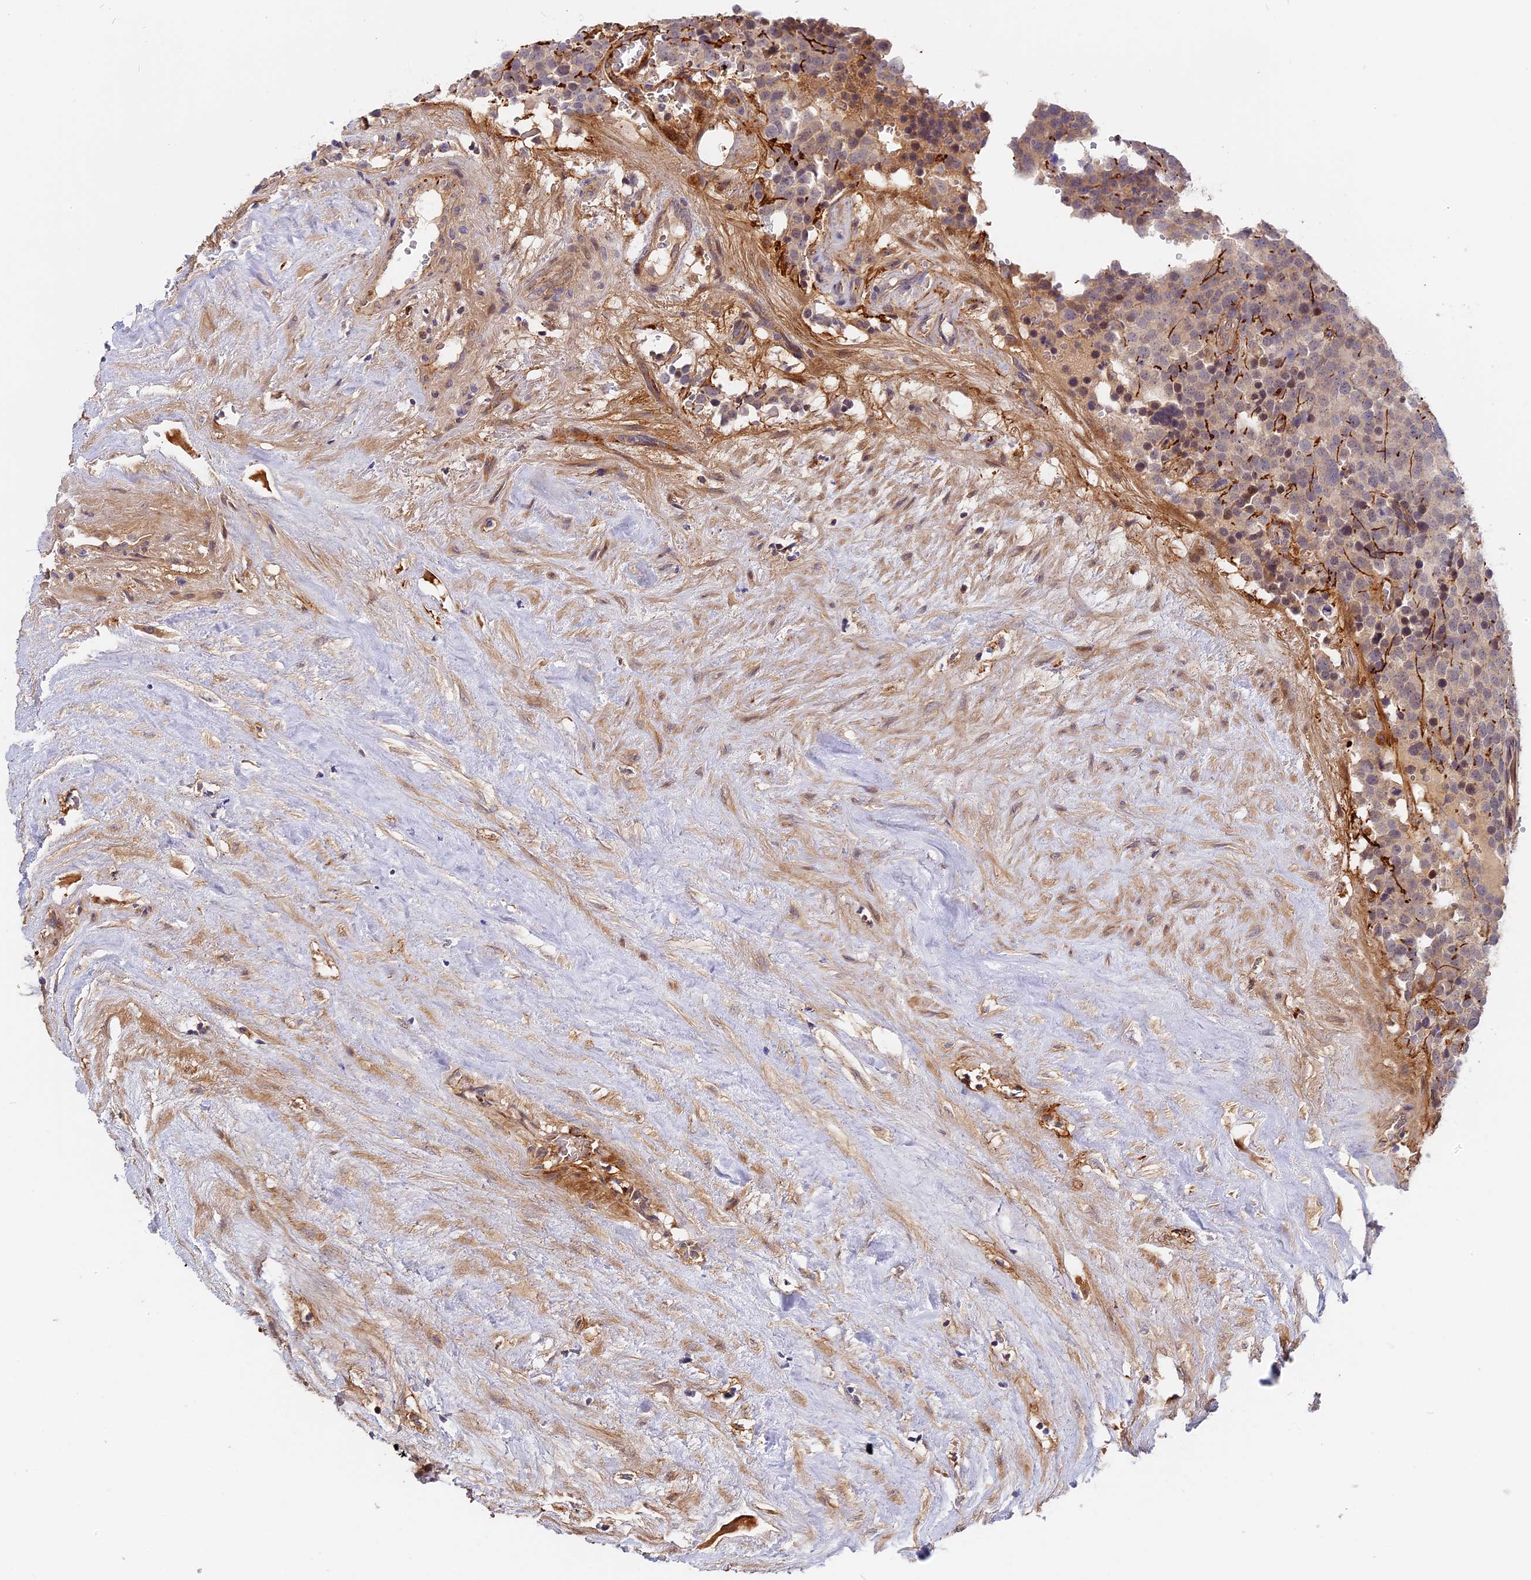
{"staining": {"intensity": "moderate", "quantity": "<25%", "location": "cytoplasmic/membranous"}, "tissue": "testis cancer", "cell_type": "Tumor cells", "image_type": "cancer", "snomed": [{"axis": "morphology", "description": "Seminoma, NOS"}, {"axis": "topography", "description": "Testis"}], "caption": "A low amount of moderate cytoplasmic/membranous positivity is appreciated in approximately <25% of tumor cells in testis cancer tissue.", "gene": "MISP3", "patient": {"sex": "male", "age": 71}}